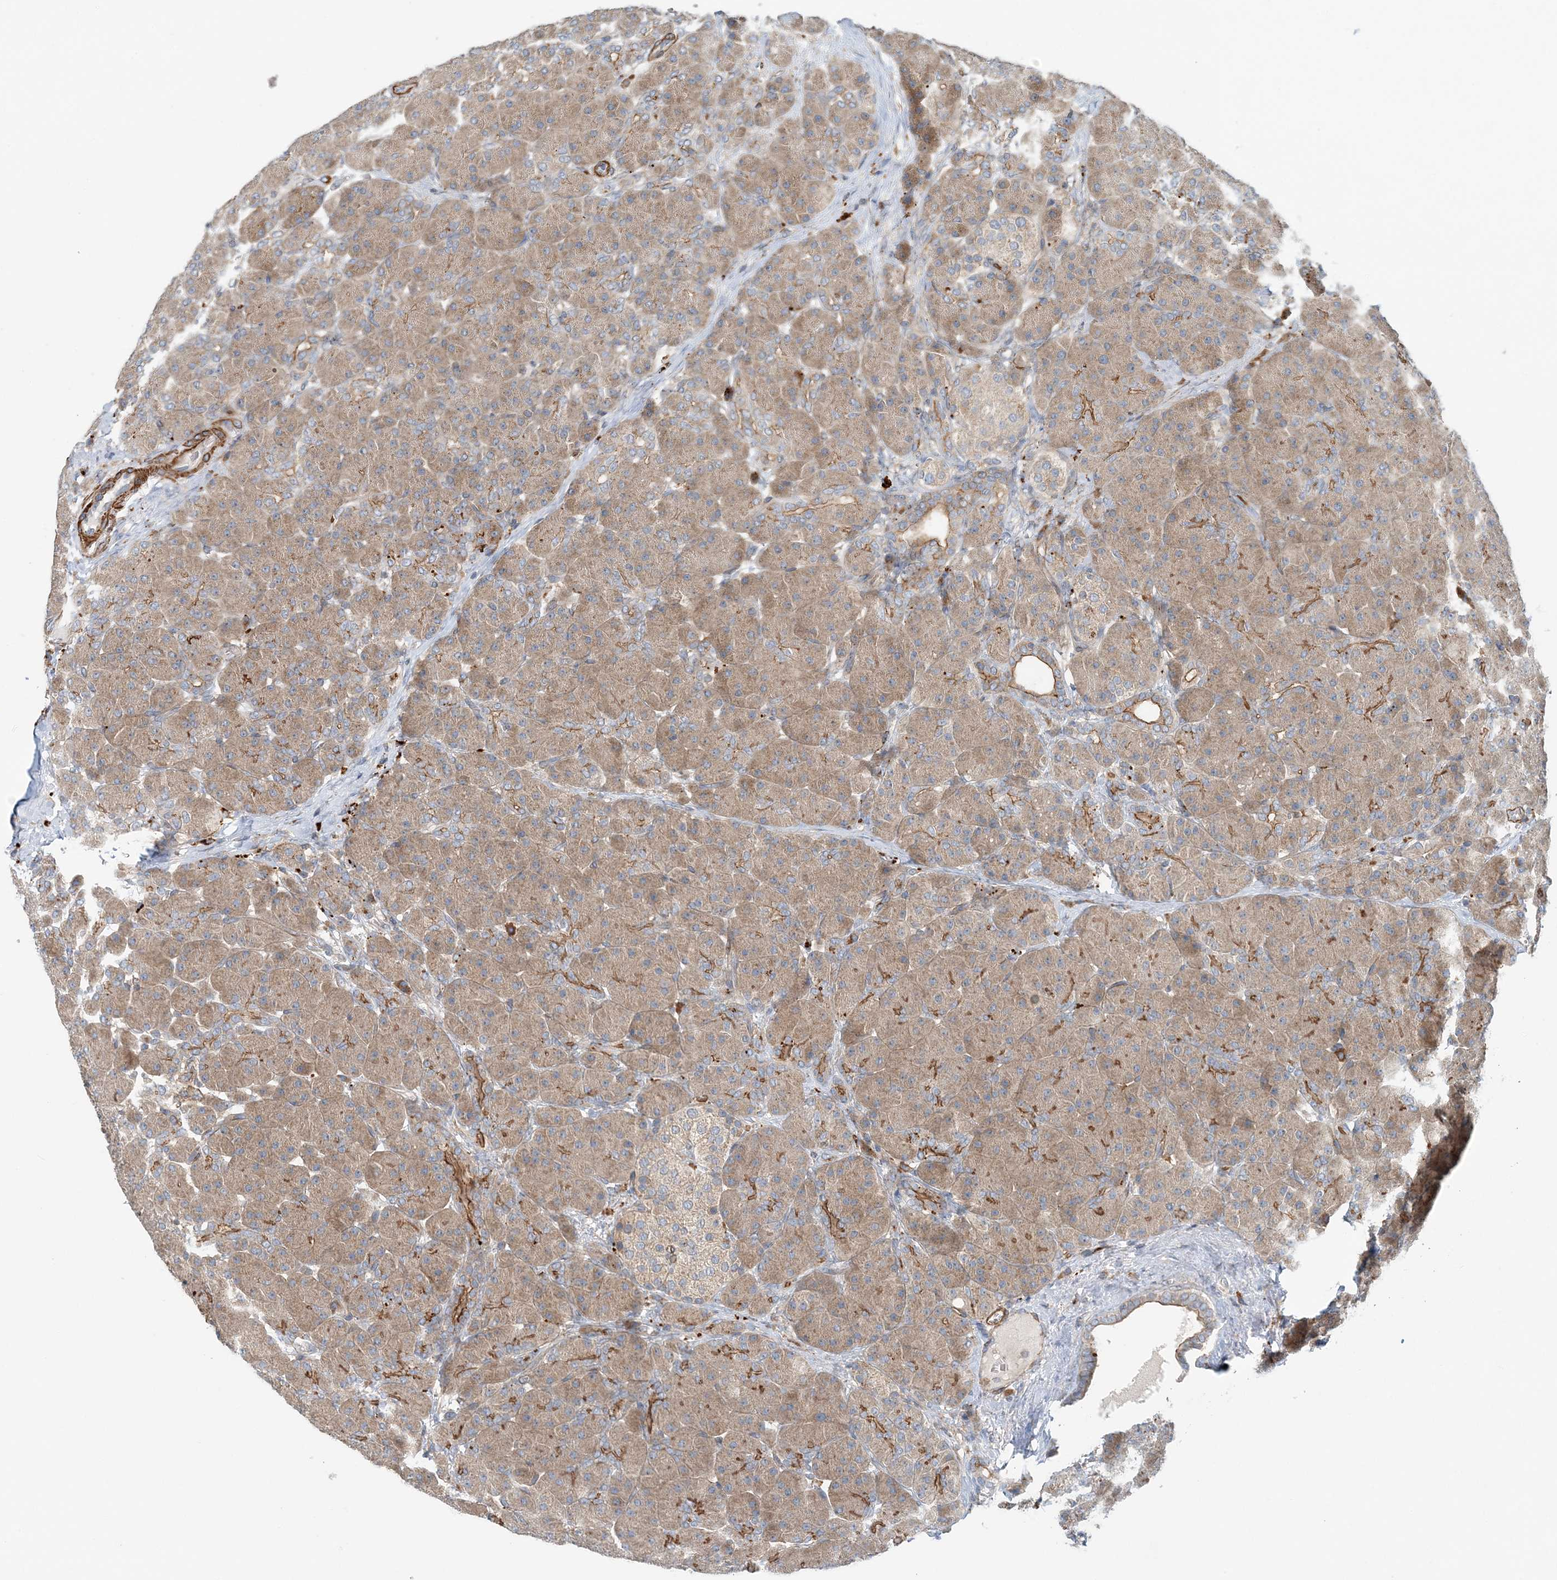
{"staining": {"intensity": "weak", "quantity": ">75%", "location": "cytoplasmic/membranous"}, "tissue": "pancreas", "cell_type": "Exocrine glandular cells", "image_type": "normal", "snomed": [{"axis": "morphology", "description": "Normal tissue, NOS"}, {"axis": "topography", "description": "Pancreas"}], "caption": "This image displays immunohistochemistry (IHC) staining of normal pancreas, with low weak cytoplasmic/membranous staining in approximately >75% of exocrine glandular cells.", "gene": "TTI1", "patient": {"sex": "male", "age": 66}}